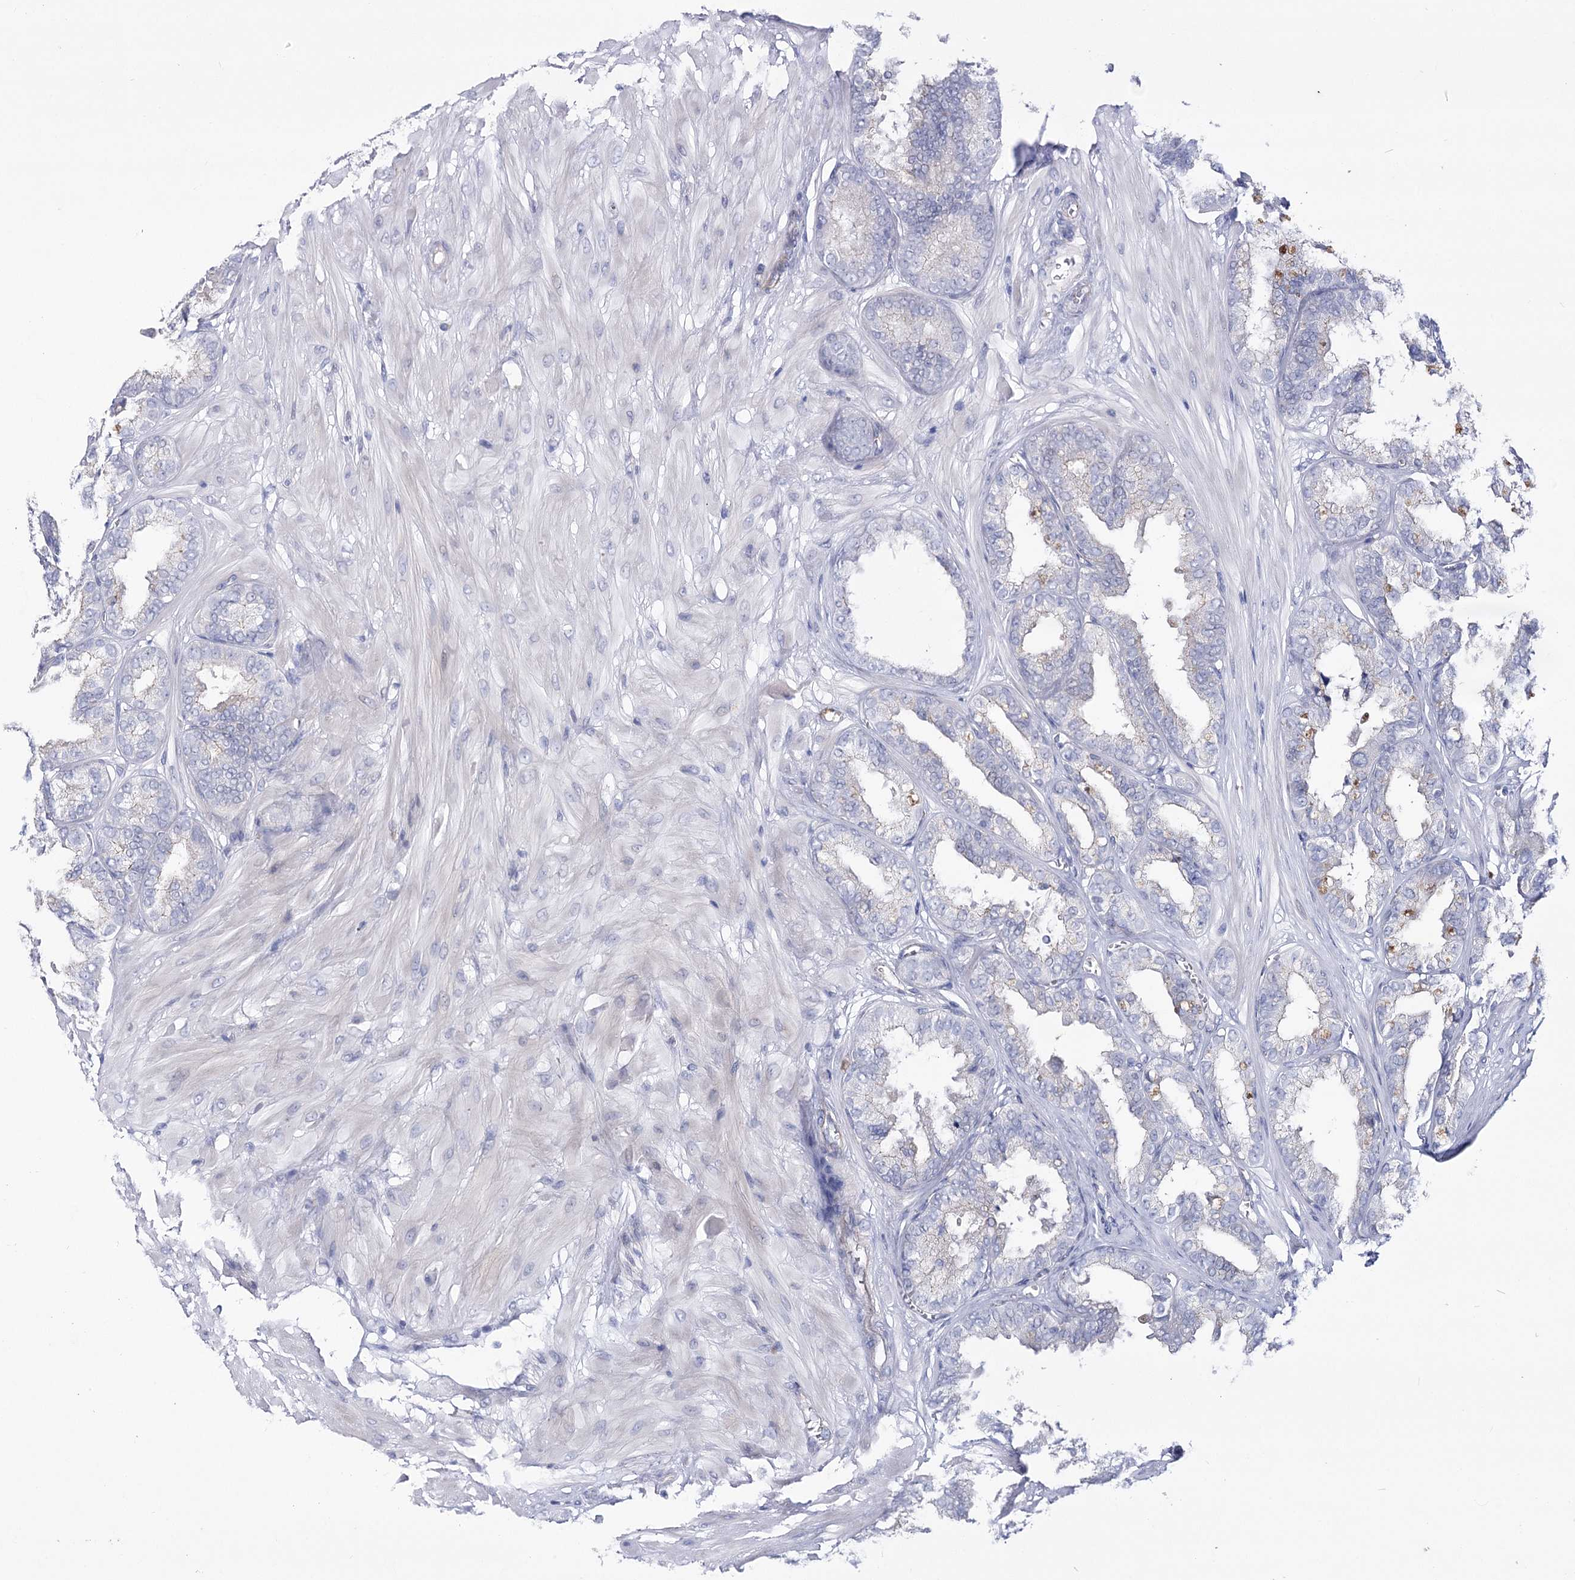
{"staining": {"intensity": "negative", "quantity": "none", "location": "none"}, "tissue": "seminal vesicle", "cell_type": "Glandular cells", "image_type": "normal", "snomed": [{"axis": "morphology", "description": "Normal tissue, NOS"}, {"axis": "topography", "description": "Prostate"}, {"axis": "topography", "description": "Seminal veicle"}], "caption": "A high-resolution histopathology image shows IHC staining of benign seminal vesicle, which exhibits no significant positivity in glandular cells. (DAB (3,3'-diaminobenzidine) IHC with hematoxylin counter stain).", "gene": "NRAP", "patient": {"sex": "male", "age": 51}}